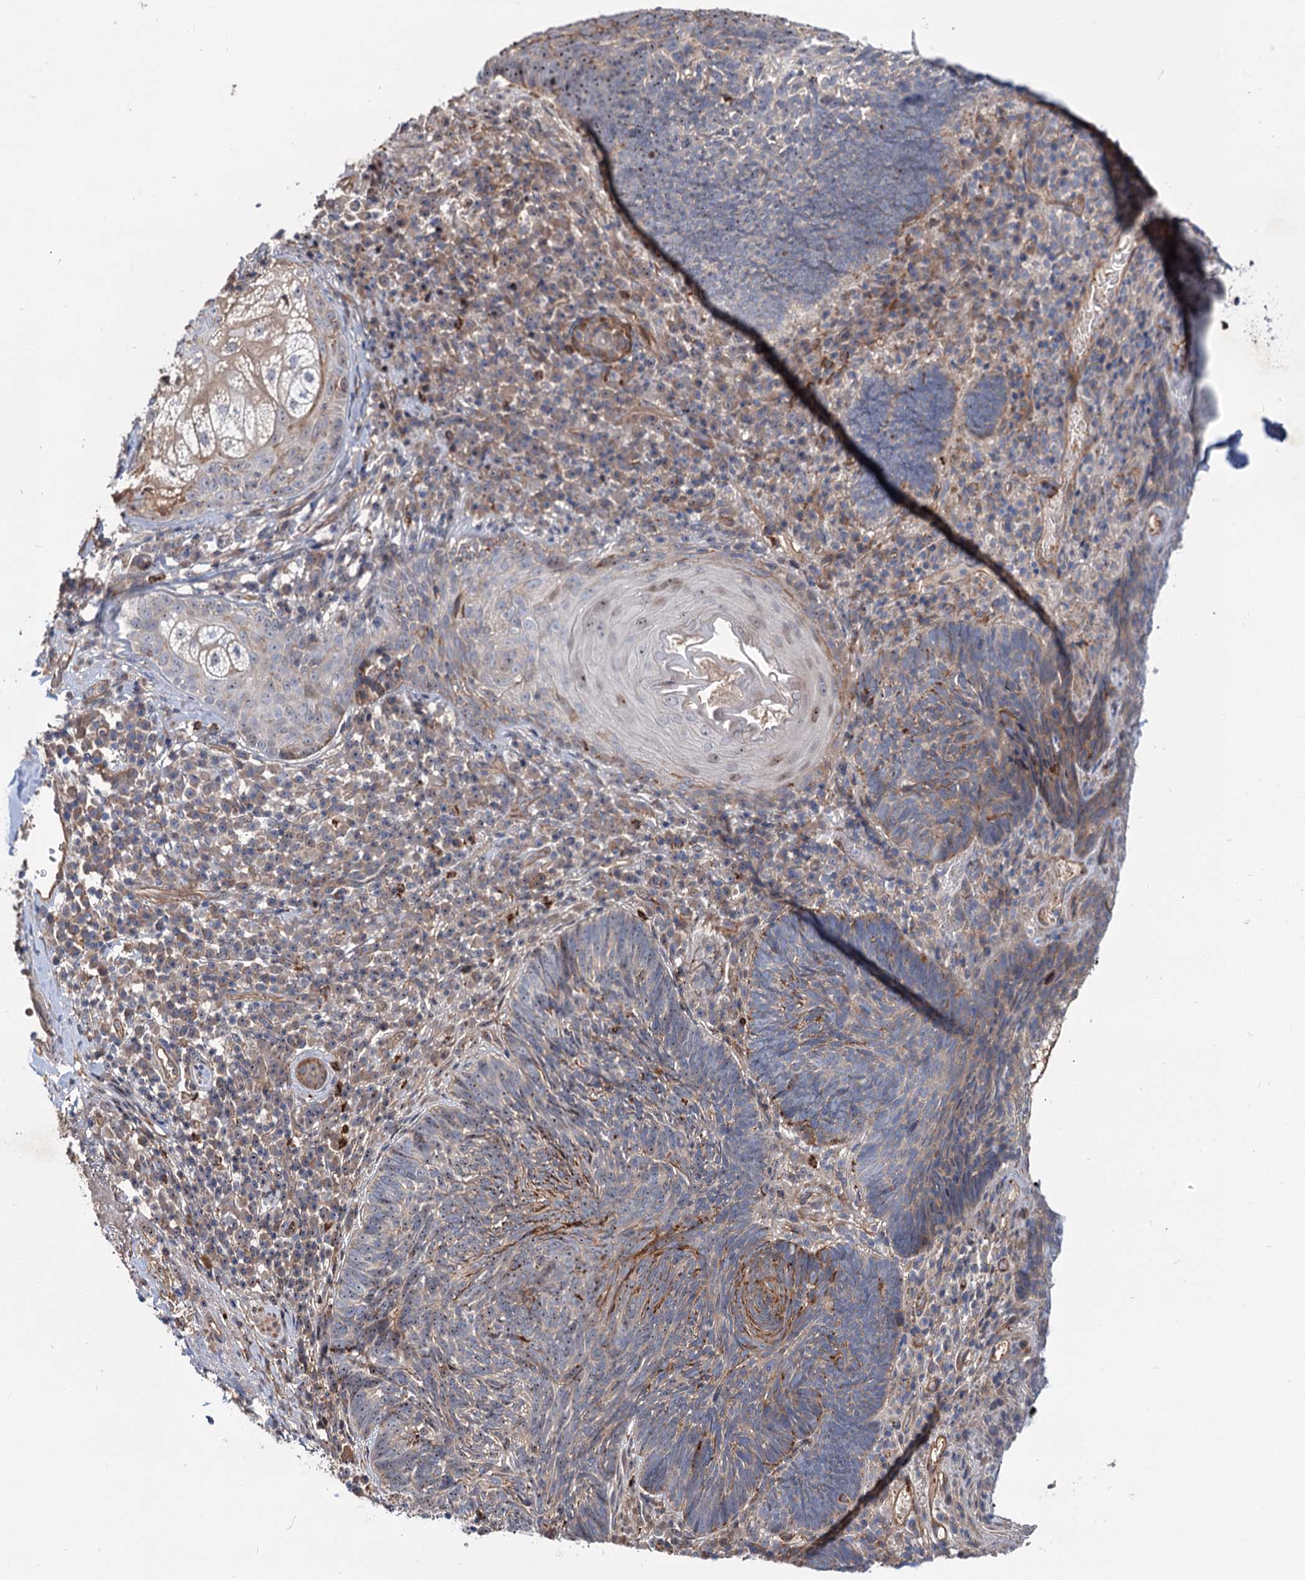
{"staining": {"intensity": "moderate", "quantity": "<25%", "location": "cytoplasmic/membranous"}, "tissue": "skin cancer", "cell_type": "Tumor cells", "image_type": "cancer", "snomed": [{"axis": "morphology", "description": "Basal cell carcinoma"}, {"axis": "topography", "description": "Skin"}], "caption": "Protein expression analysis of skin basal cell carcinoma demonstrates moderate cytoplasmic/membranous staining in about <25% of tumor cells.", "gene": "PTDSS2", "patient": {"sex": "male", "age": 88}}